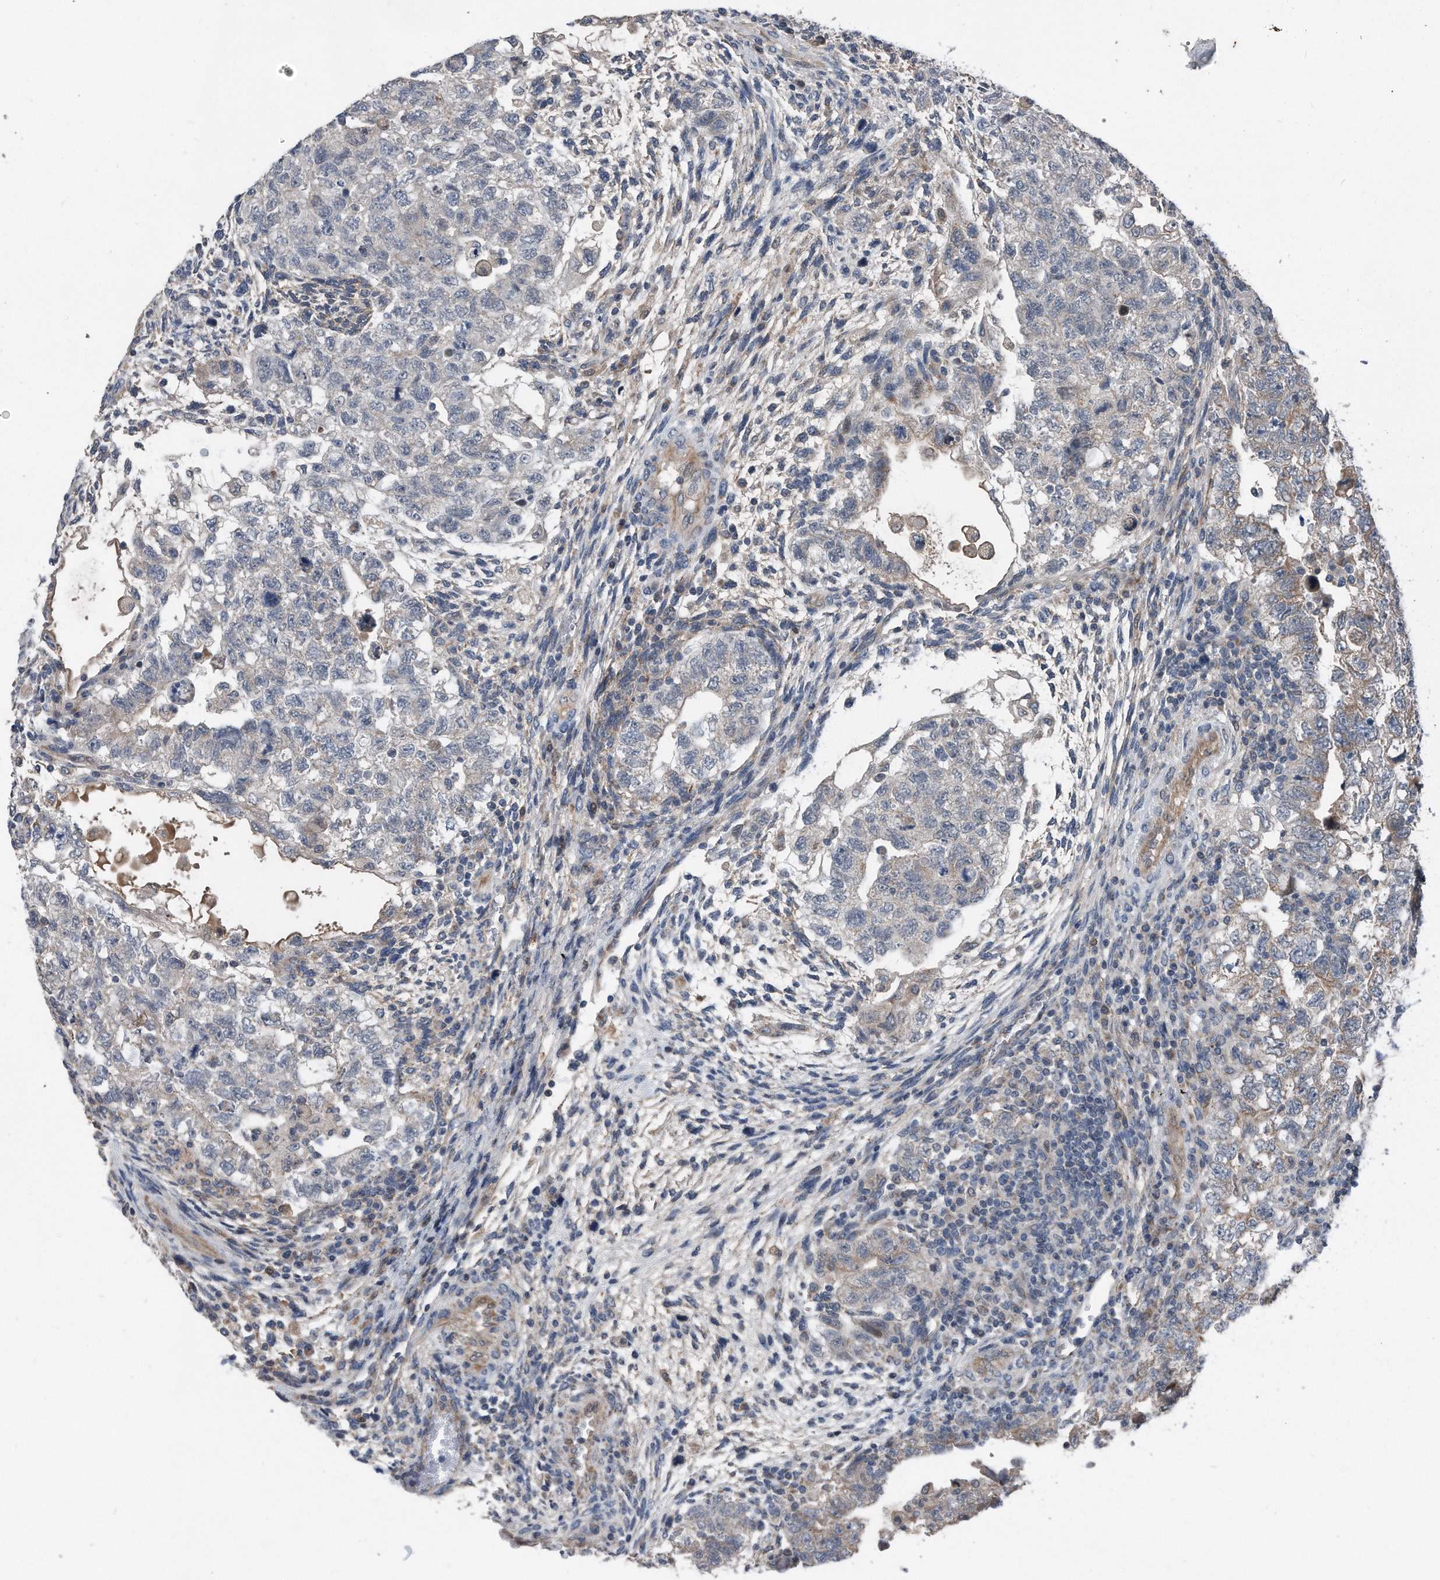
{"staining": {"intensity": "negative", "quantity": "none", "location": "none"}, "tissue": "testis cancer", "cell_type": "Tumor cells", "image_type": "cancer", "snomed": [{"axis": "morphology", "description": "Carcinoma, Embryonal, NOS"}, {"axis": "topography", "description": "Testis"}], "caption": "Immunohistochemistry (IHC) of testis embryonal carcinoma displays no expression in tumor cells.", "gene": "DST", "patient": {"sex": "male", "age": 36}}